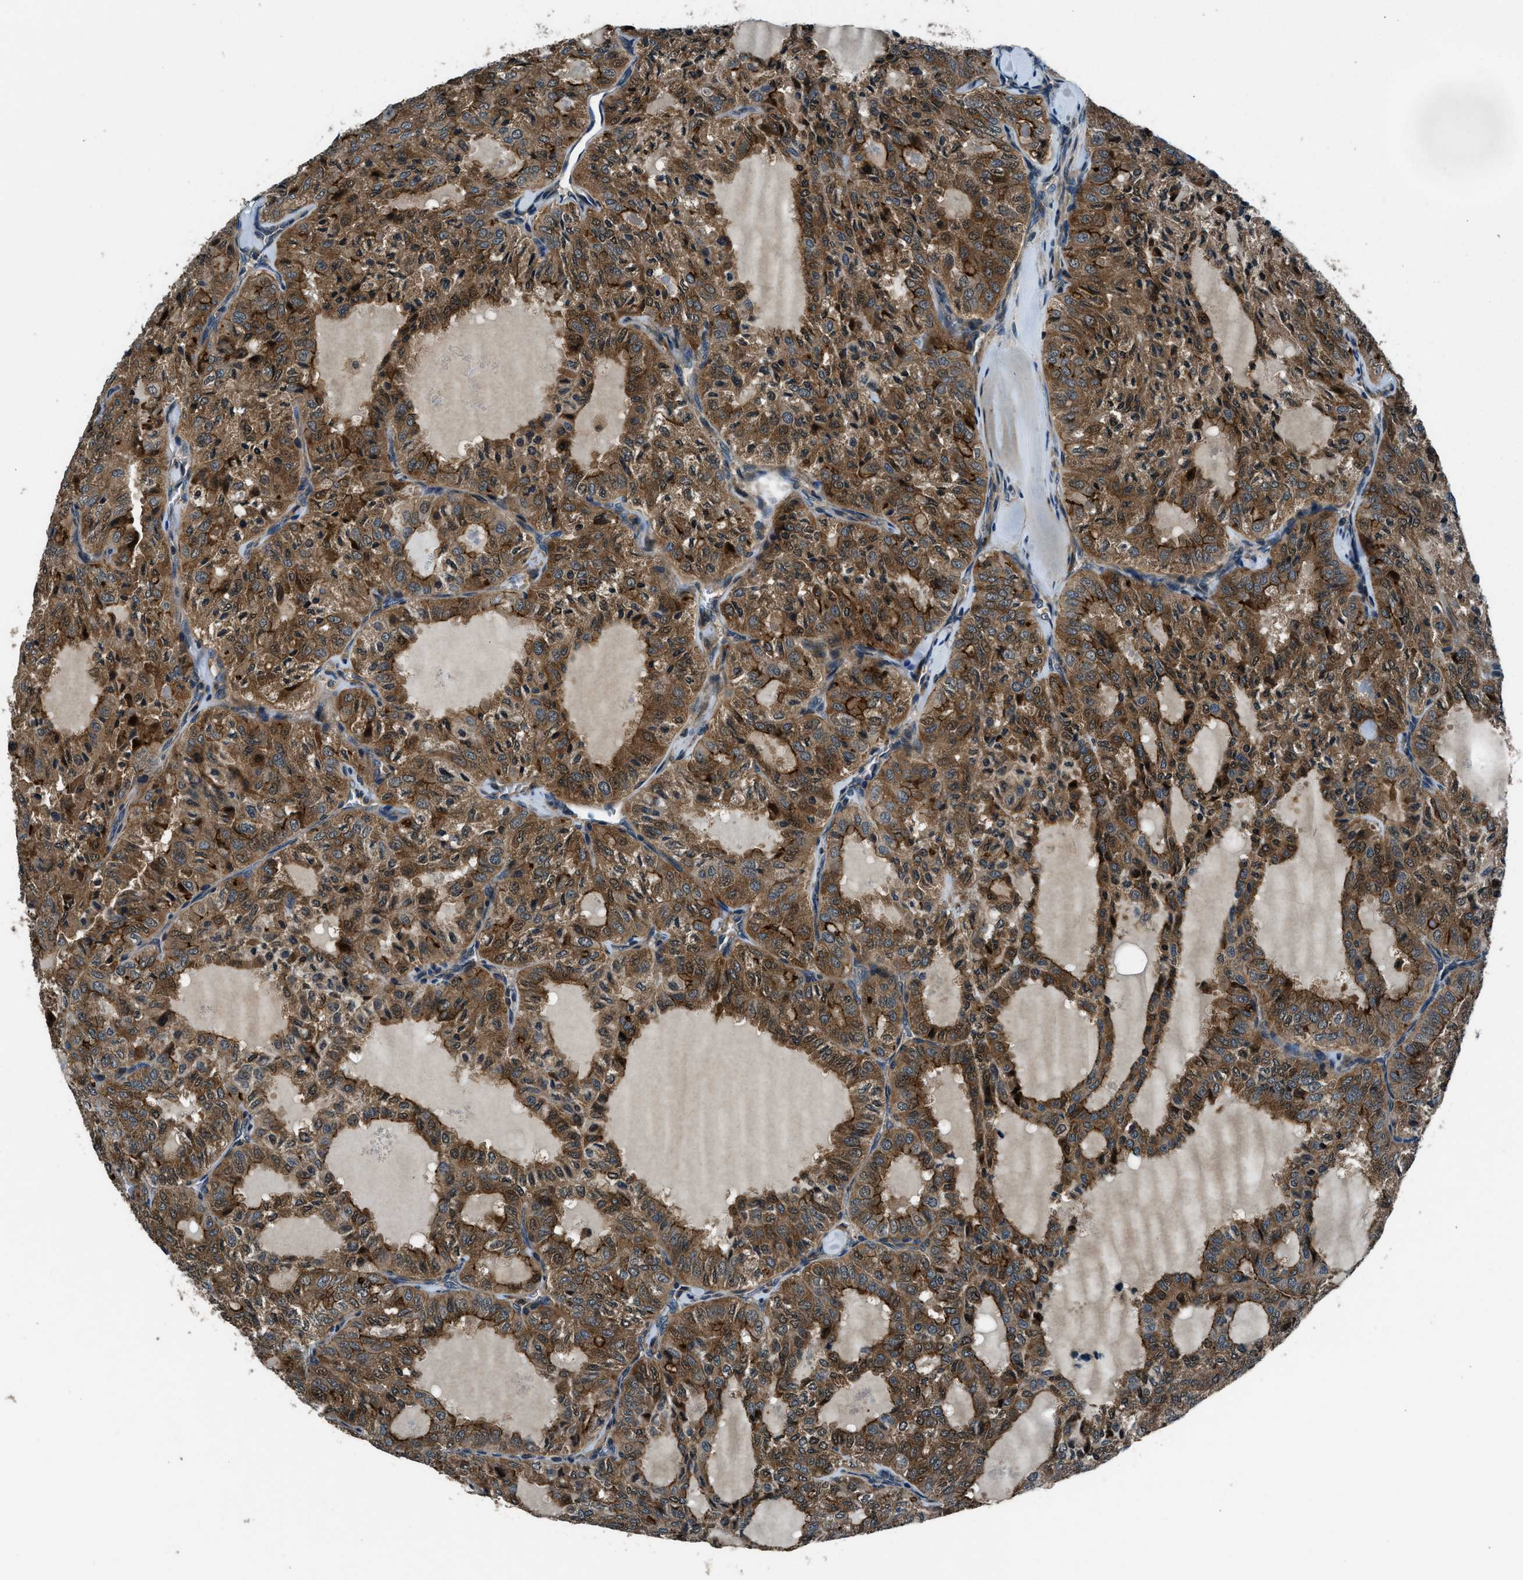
{"staining": {"intensity": "strong", "quantity": ">75%", "location": "cytoplasmic/membranous"}, "tissue": "thyroid cancer", "cell_type": "Tumor cells", "image_type": "cancer", "snomed": [{"axis": "morphology", "description": "Follicular adenoma carcinoma, NOS"}, {"axis": "topography", "description": "Thyroid gland"}], "caption": "The image demonstrates immunohistochemical staining of follicular adenoma carcinoma (thyroid). There is strong cytoplasmic/membranous staining is appreciated in about >75% of tumor cells. (Brightfield microscopy of DAB IHC at high magnification).", "gene": "ARHGEF11", "patient": {"sex": "male", "age": 75}}